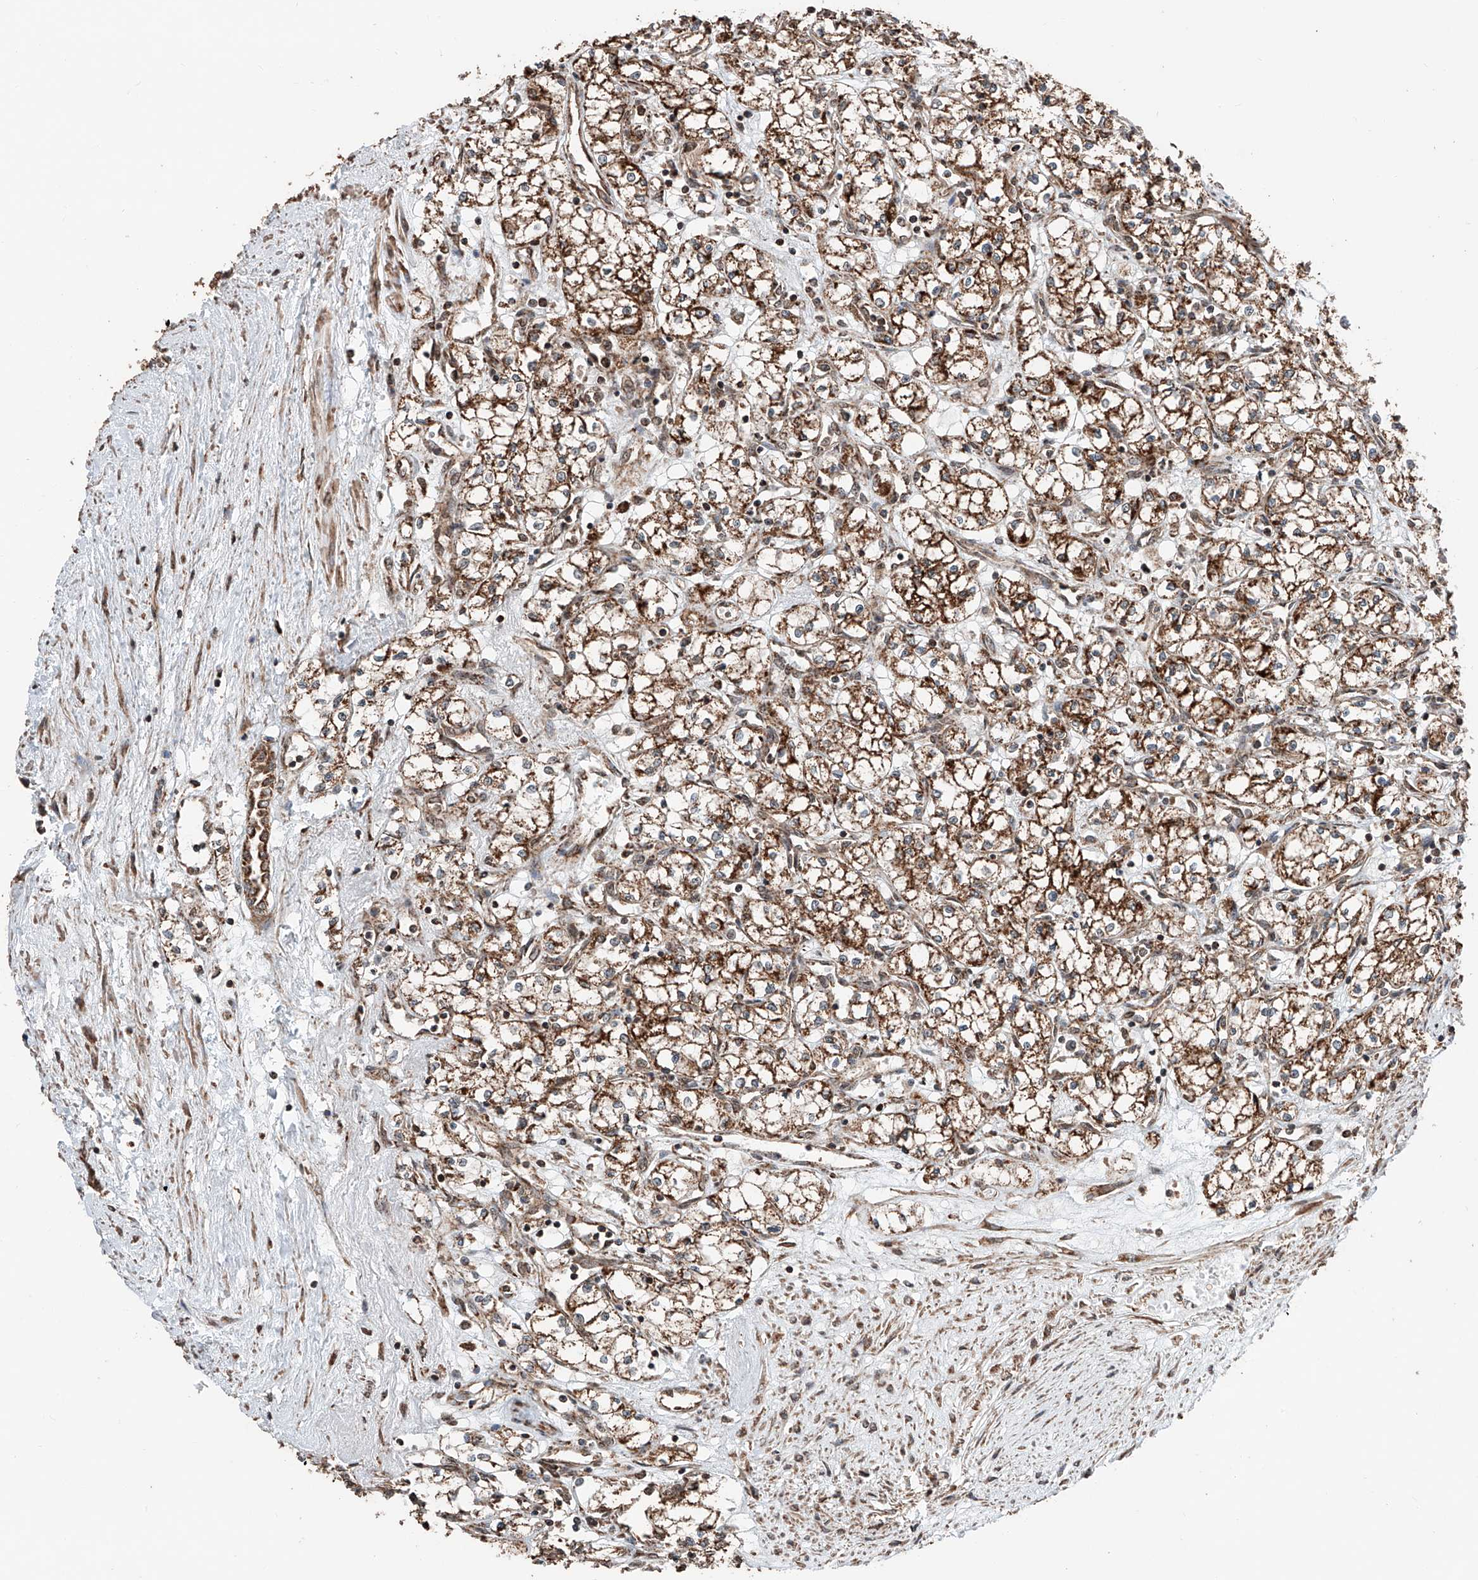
{"staining": {"intensity": "strong", "quantity": ">75%", "location": "cytoplasmic/membranous"}, "tissue": "renal cancer", "cell_type": "Tumor cells", "image_type": "cancer", "snomed": [{"axis": "morphology", "description": "Adenocarcinoma, NOS"}, {"axis": "topography", "description": "Kidney"}], "caption": "Brown immunohistochemical staining in human renal cancer reveals strong cytoplasmic/membranous expression in approximately >75% of tumor cells.", "gene": "ZNF445", "patient": {"sex": "male", "age": 59}}